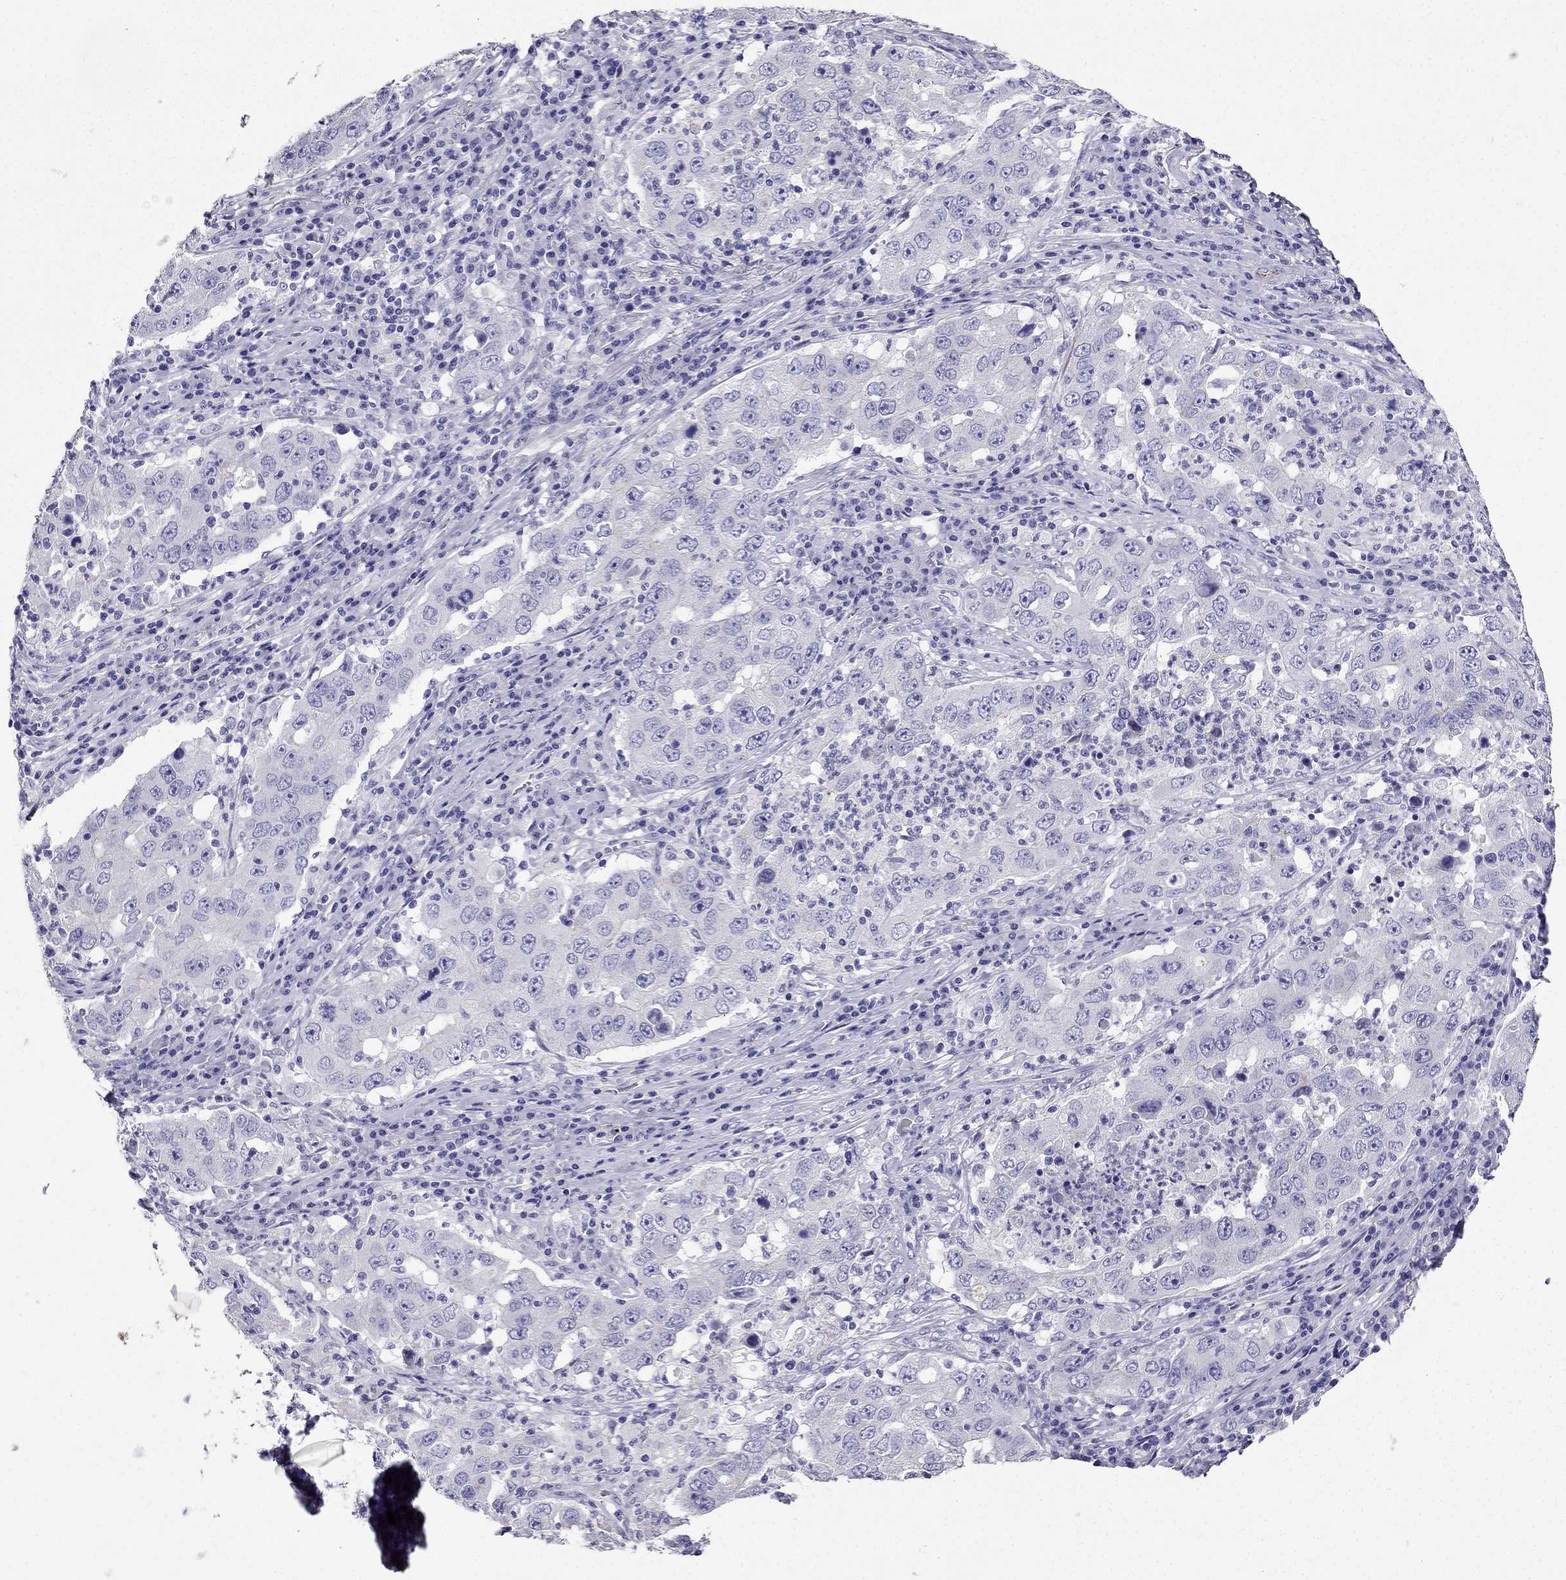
{"staining": {"intensity": "negative", "quantity": "none", "location": "none"}, "tissue": "lung cancer", "cell_type": "Tumor cells", "image_type": "cancer", "snomed": [{"axis": "morphology", "description": "Adenocarcinoma, NOS"}, {"axis": "topography", "description": "Lung"}], "caption": "Tumor cells show no significant protein positivity in lung cancer (adenocarcinoma).", "gene": "PTH", "patient": {"sex": "male", "age": 73}}